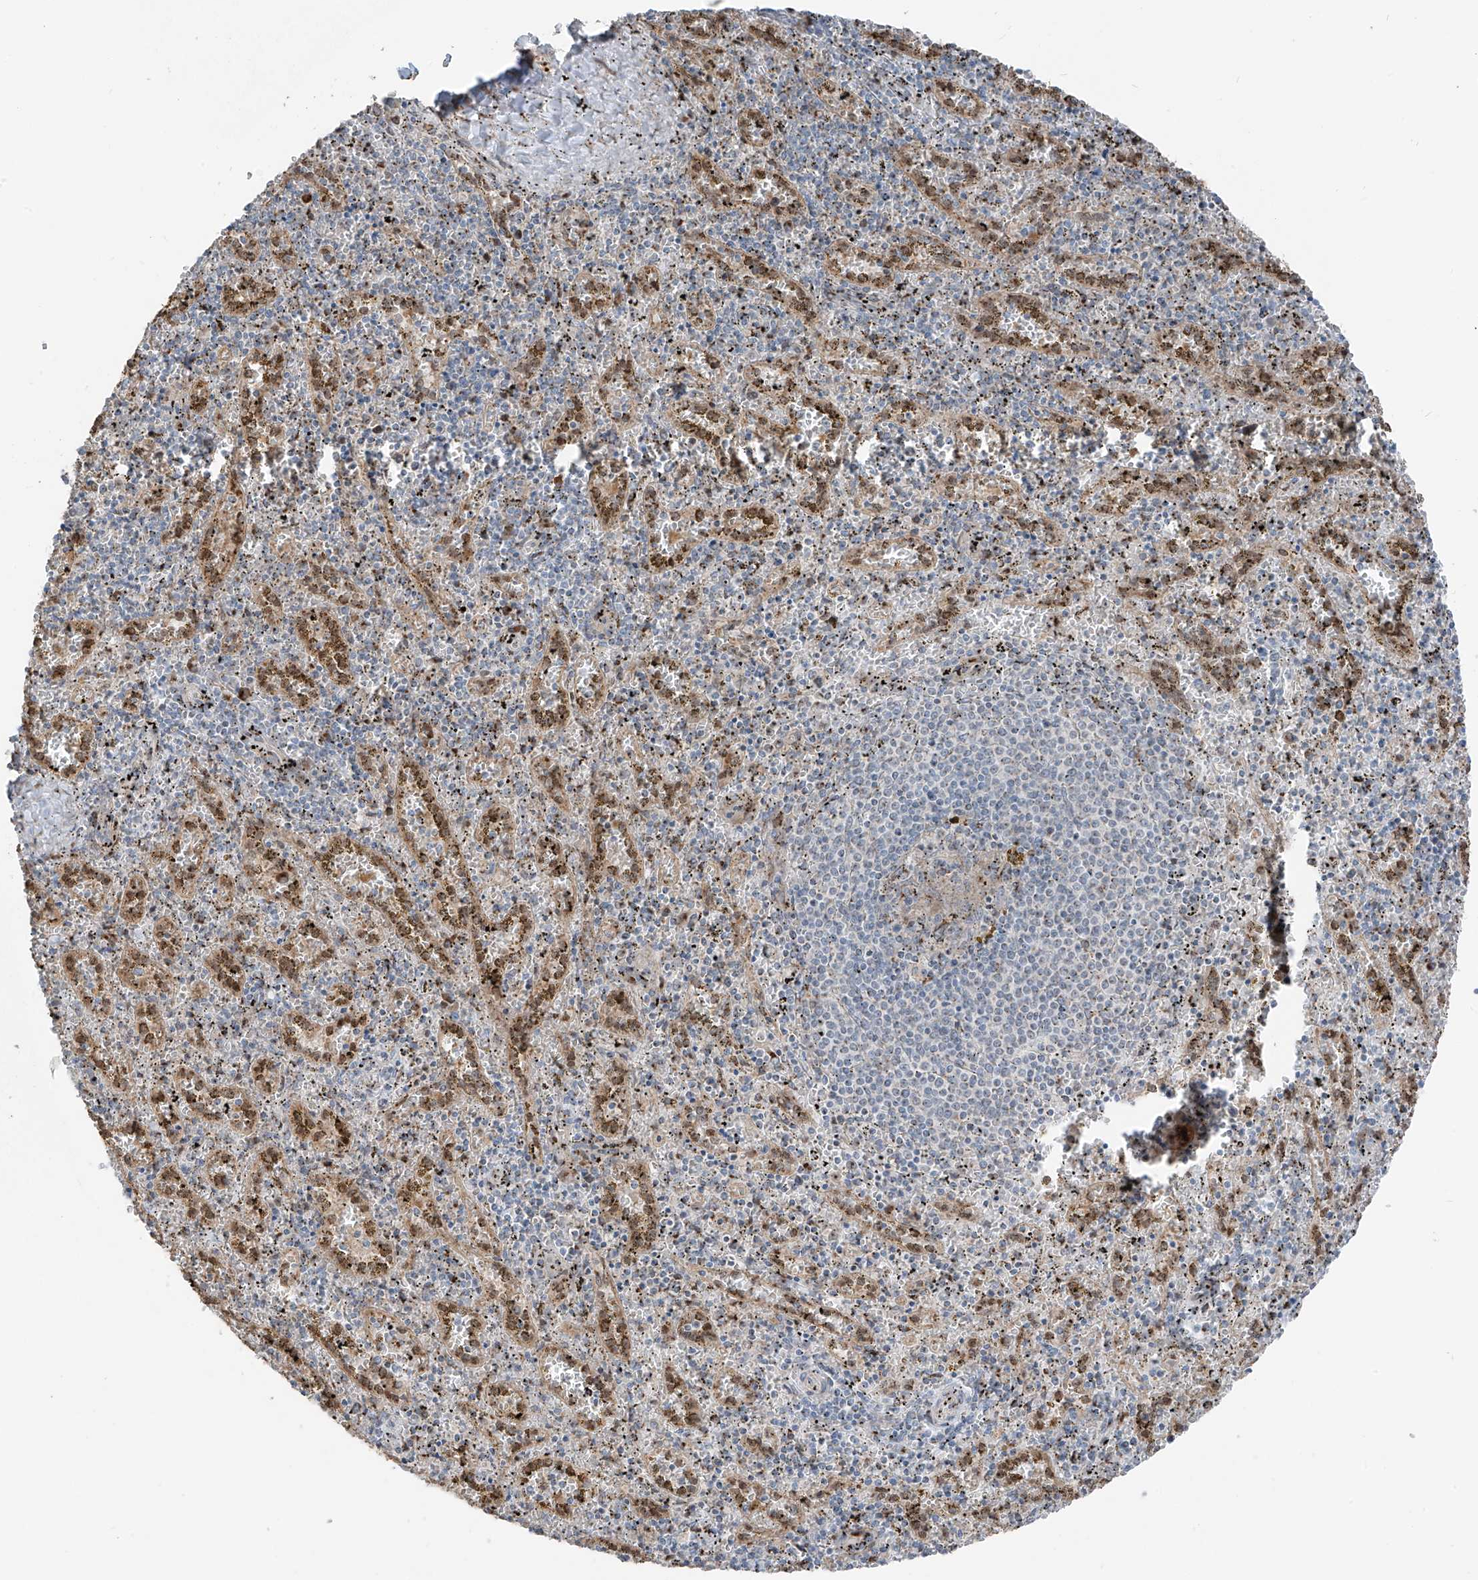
{"staining": {"intensity": "weak", "quantity": "25%-75%", "location": "cytoplasmic/membranous"}, "tissue": "spleen", "cell_type": "Cells in red pulp", "image_type": "normal", "snomed": [{"axis": "morphology", "description": "Normal tissue, NOS"}, {"axis": "topography", "description": "Spleen"}], "caption": "IHC photomicrograph of unremarkable spleen: spleen stained using immunohistochemistry (IHC) reveals low levels of weak protein expression localized specifically in the cytoplasmic/membranous of cells in red pulp, appearing as a cytoplasmic/membranous brown color.", "gene": "ERLEC1", "patient": {"sex": "male", "age": 11}}